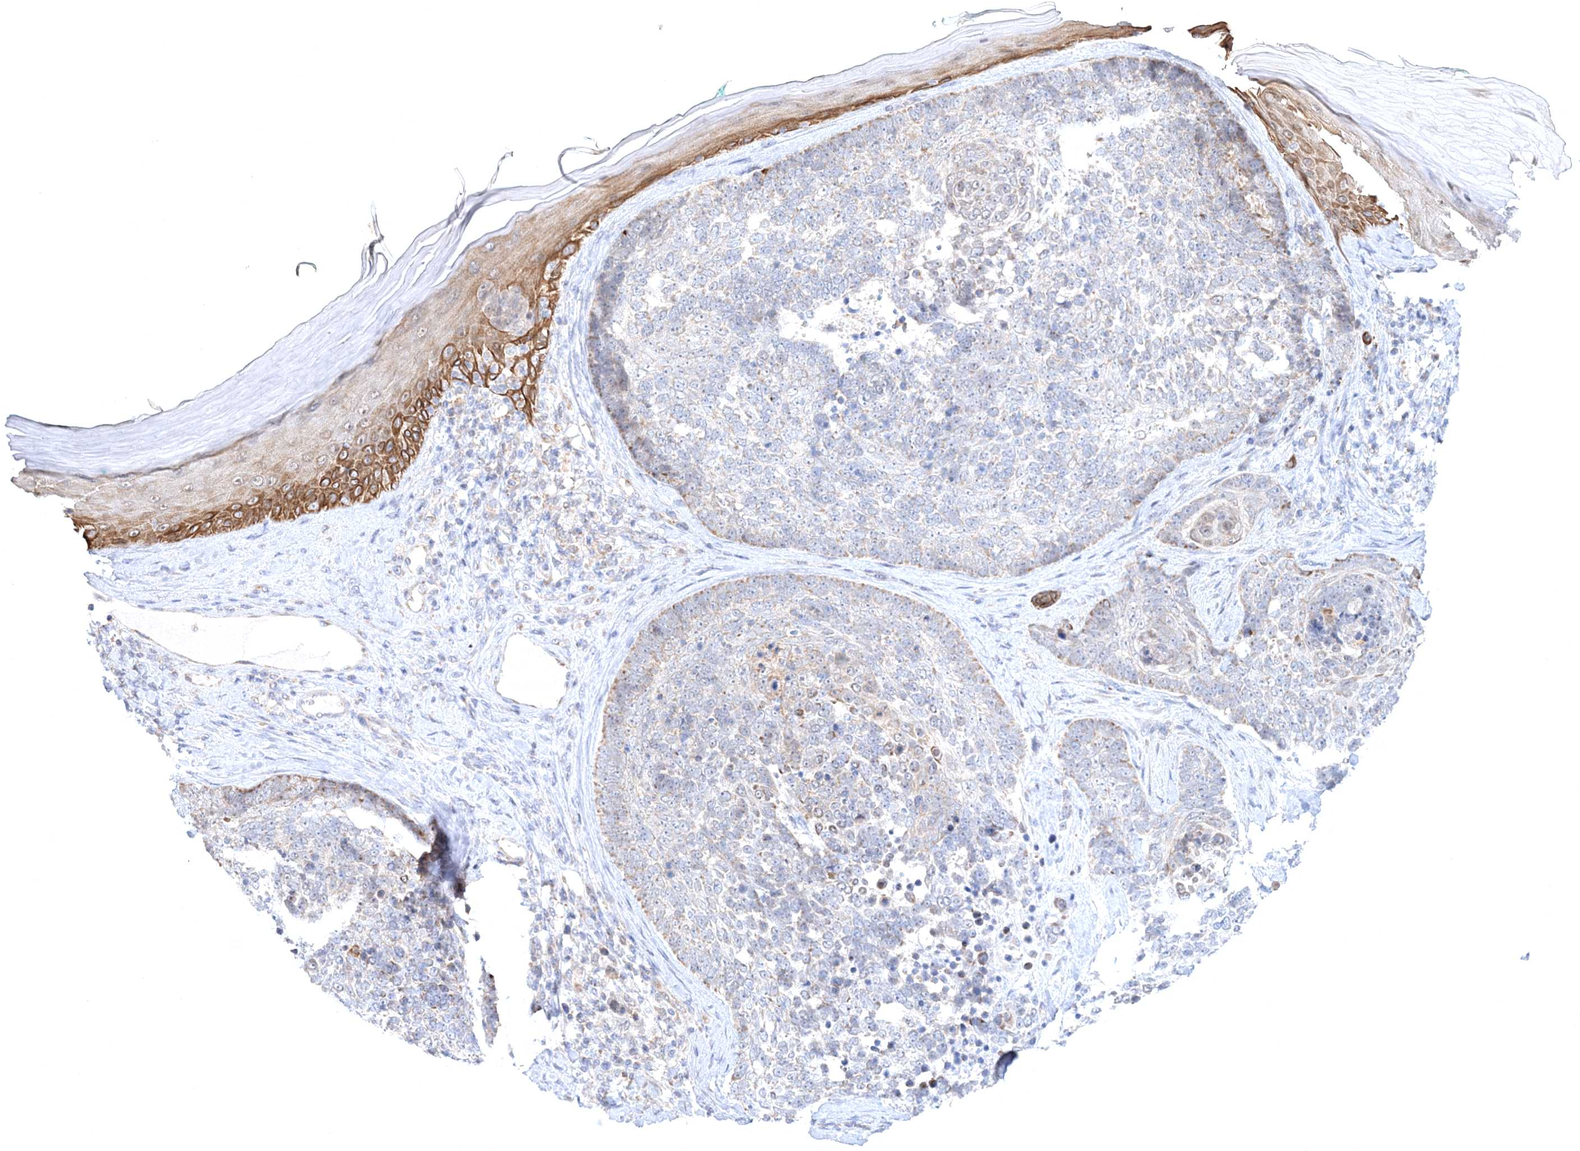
{"staining": {"intensity": "moderate", "quantity": "<25%", "location": "cytoplasmic/membranous"}, "tissue": "skin cancer", "cell_type": "Tumor cells", "image_type": "cancer", "snomed": [{"axis": "morphology", "description": "Basal cell carcinoma"}, {"axis": "topography", "description": "Skin"}], "caption": "High-power microscopy captured an immunohistochemistry (IHC) photomicrograph of basal cell carcinoma (skin), revealing moderate cytoplasmic/membranous staining in approximately <25% of tumor cells. The staining was performed using DAB (3,3'-diaminobenzidine), with brown indicating positive protein expression. Nuclei are stained blue with hematoxylin.", "gene": "RNF150", "patient": {"sex": "female", "age": 81}}